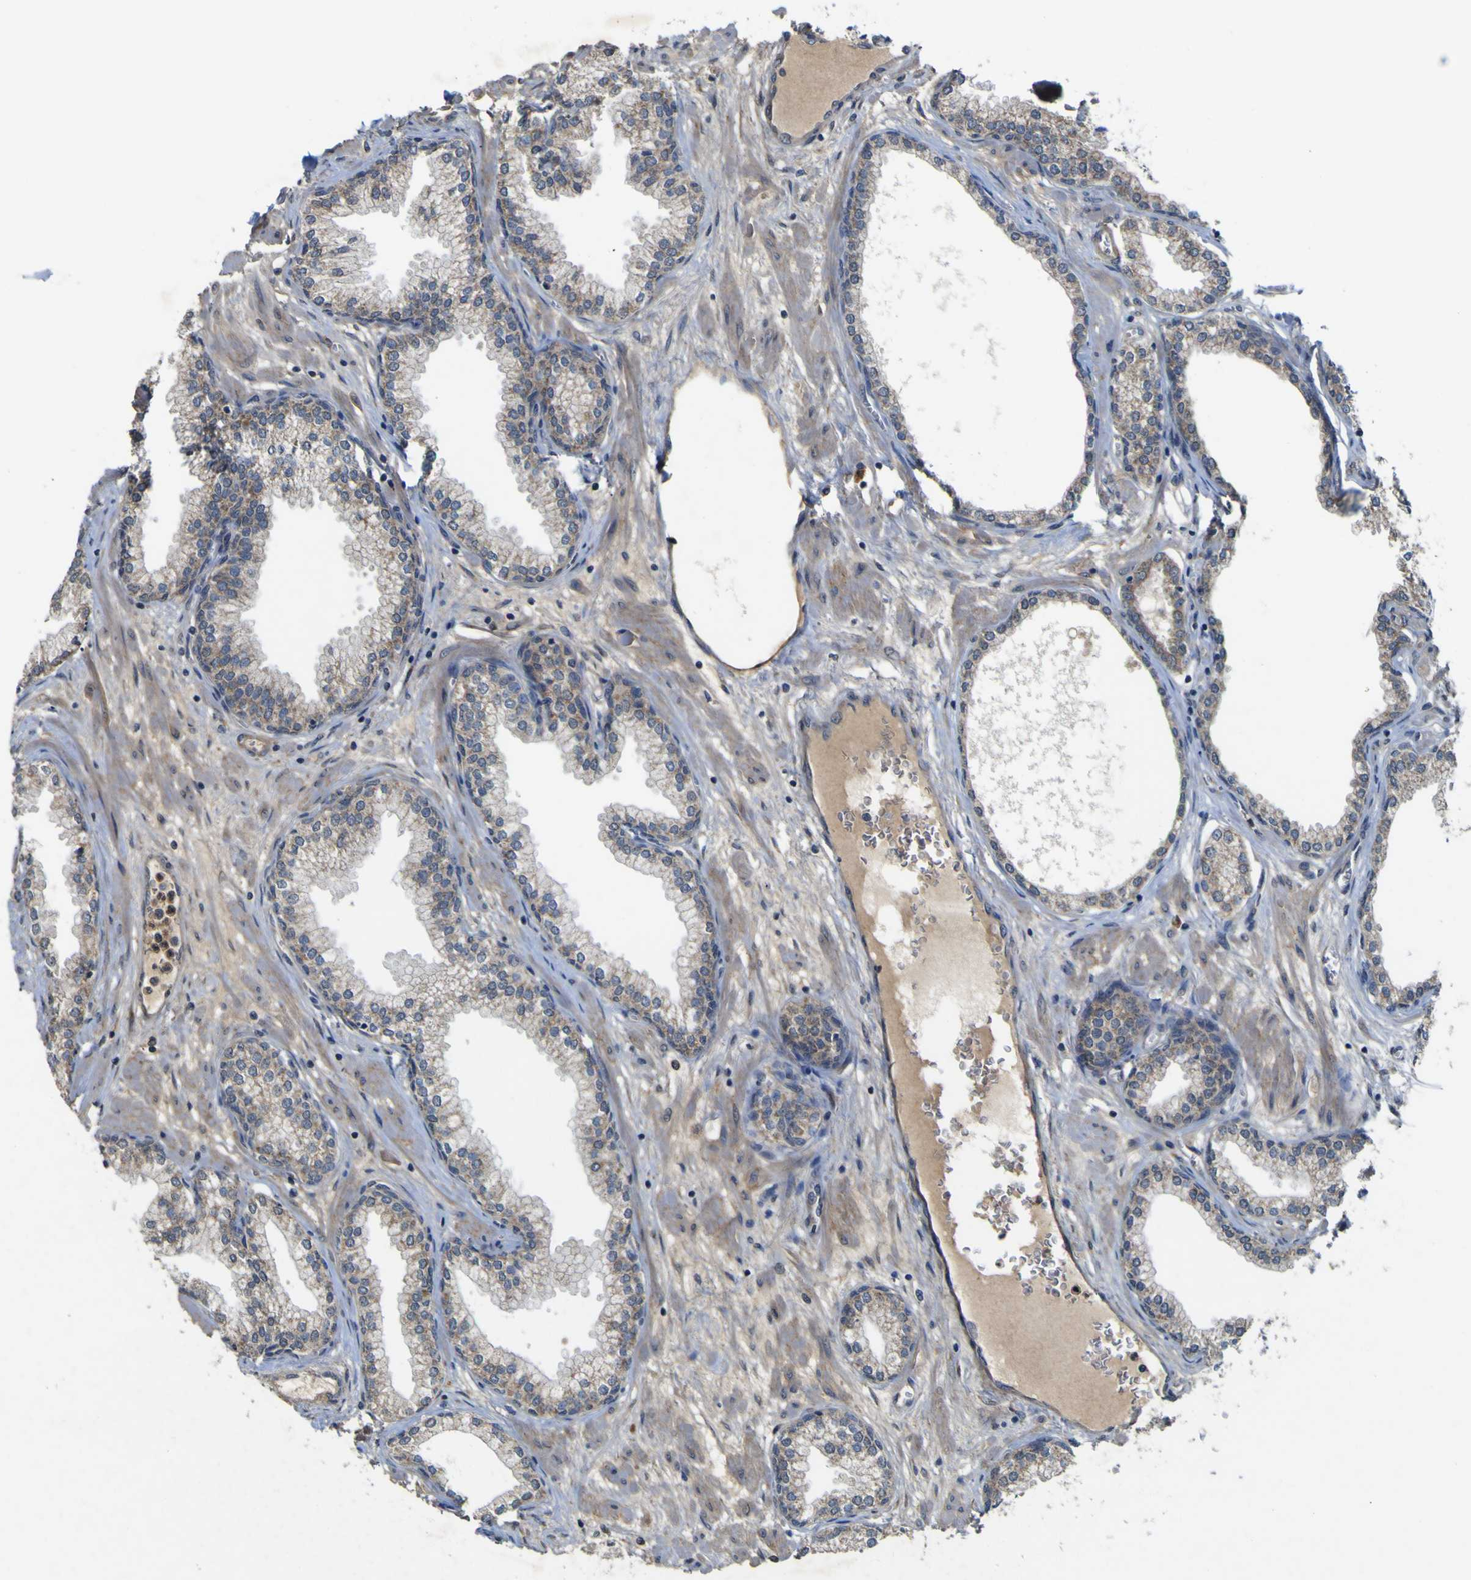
{"staining": {"intensity": "weak", "quantity": ">75%", "location": "cytoplasmic/membranous"}, "tissue": "prostate", "cell_type": "Glandular cells", "image_type": "normal", "snomed": [{"axis": "morphology", "description": "Normal tissue, NOS"}, {"axis": "morphology", "description": "Urothelial carcinoma, Low grade"}, {"axis": "topography", "description": "Urinary bladder"}, {"axis": "topography", "description": "Prostate"}], "caption": "Immunohistochemical staining of benign human prostate displays low levels of weak cytoplasmic/membranous staining in approximately >75% of glandular cells.", "gene": "IRAK2", "patient": {"sex": "male", "age": 60}}